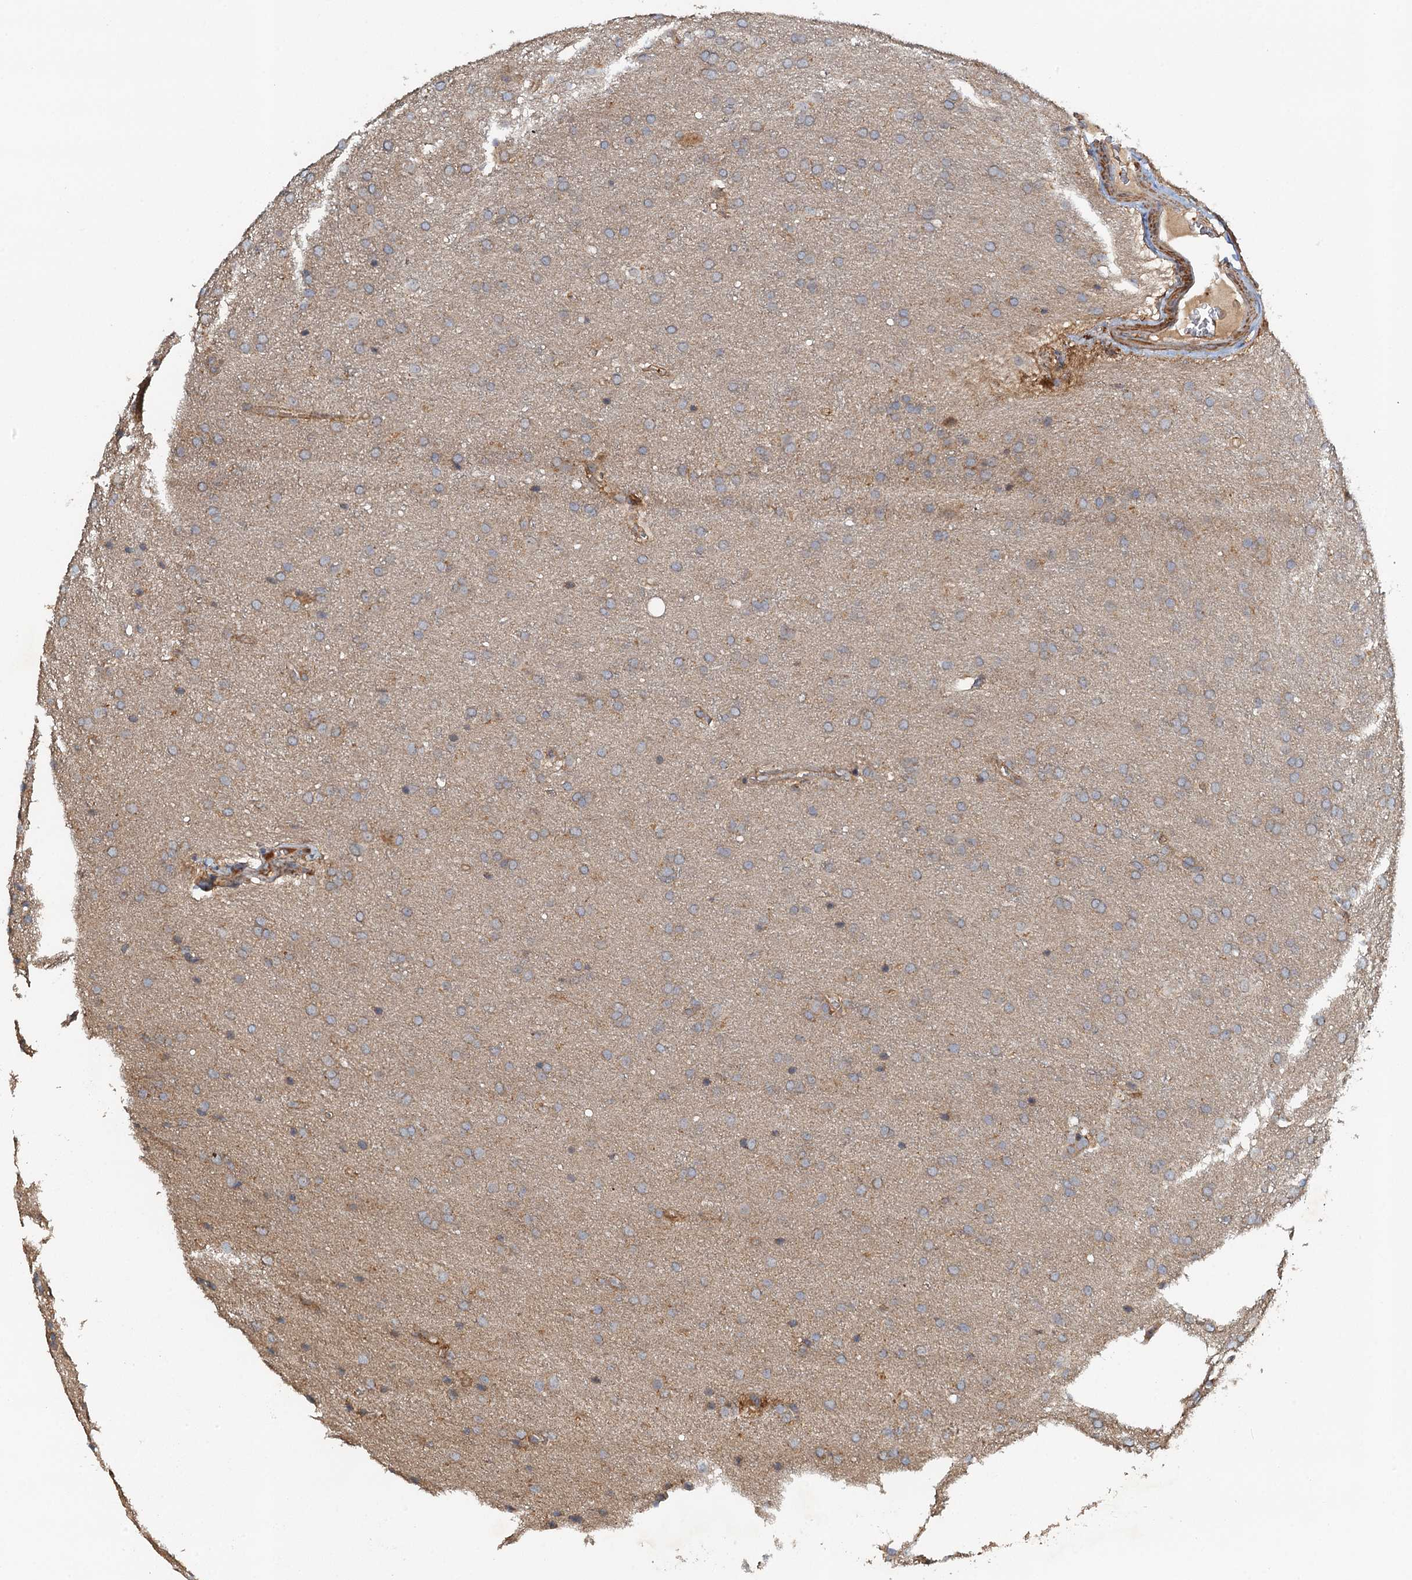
{"staining": {"intensity": "weak", "quantity": ">75%", "location": "cytoplasmic/membranous"}, "tissue": "glioma", "cell_type": "Tumor cells", "image_type": "cancer", "snomed": [{"axis": "morphology", "description": "Glioma, malignant, Low grade"}, {"axis": "topography", "description": "Brain"}], "caption": "Immunohistochemistry histopathology image of neoplastic tissue: human malignant low-grade glioma stained using immunohistochemistry (IHC) demonstrates low levels of weak protein expression localized specifically in the cytoplasmic/membranous of tumor cells, appearing as a cytoplasmic/membranous brown color.", "gene": "ZNF606", "patient": {"sex": "female", "age": 32}}